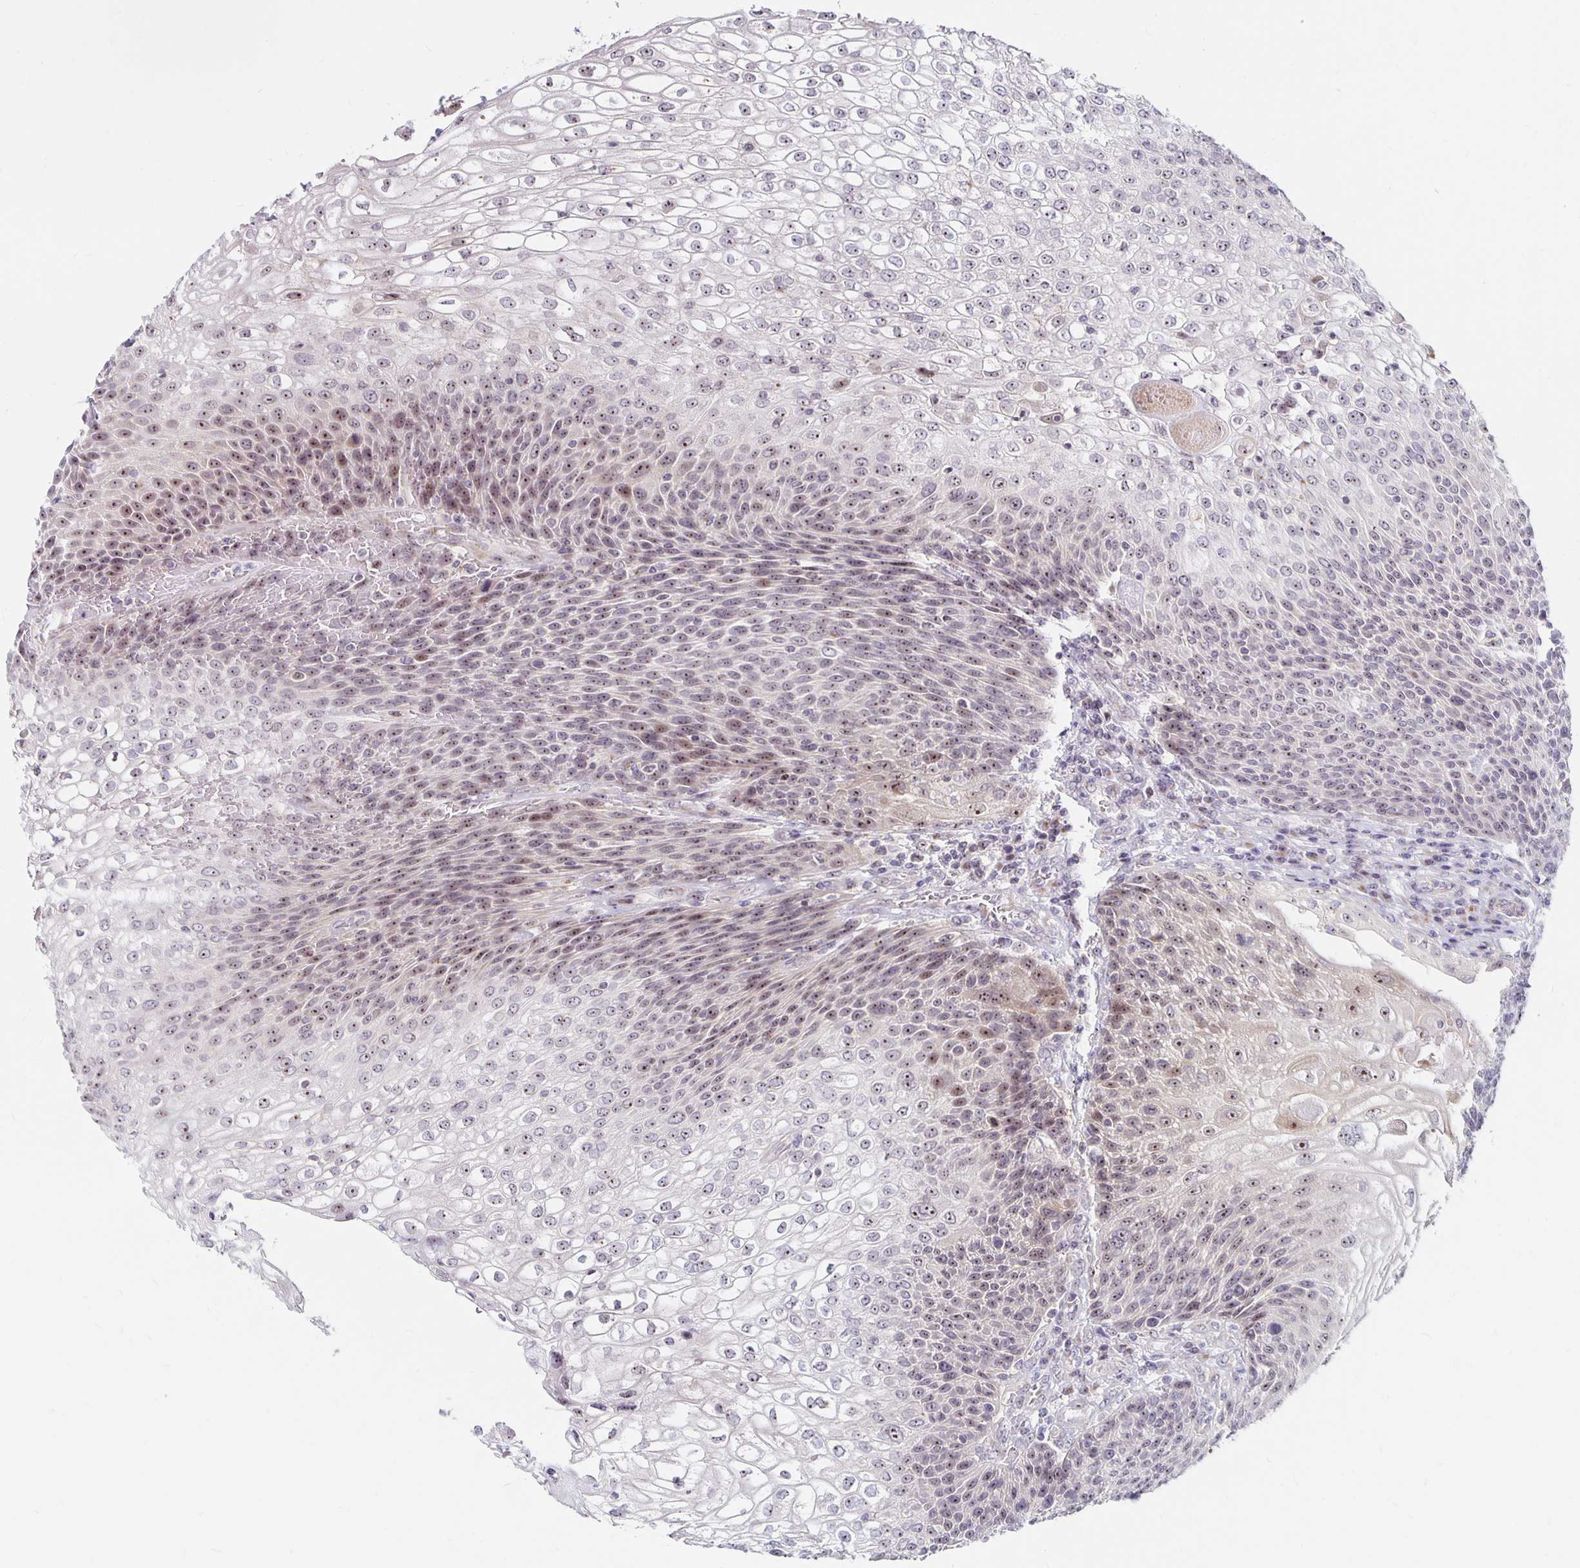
{"staining": {"intensity": "moderate", "quantity": "25%-75%", "location": "nuclear"}, "tissue": "urothelial cancer", "cell_type": "Tumor cells", "image_type": "cancer", "snomed": [{"axis": "morphology", "description": "Urothelial carcinoma, High grade"}, {"axis": "topography", "description": "Urinary bladder"}], "caption": "Urothelial cancer stained with DAB (3,3'-diaminobenzidine) IHC exhibits medium levels of moderate nuclear staining in about 25%-75% of tumor cells.", "gene": "NUP85", "patient": {"sex": "female", "age": 70}}